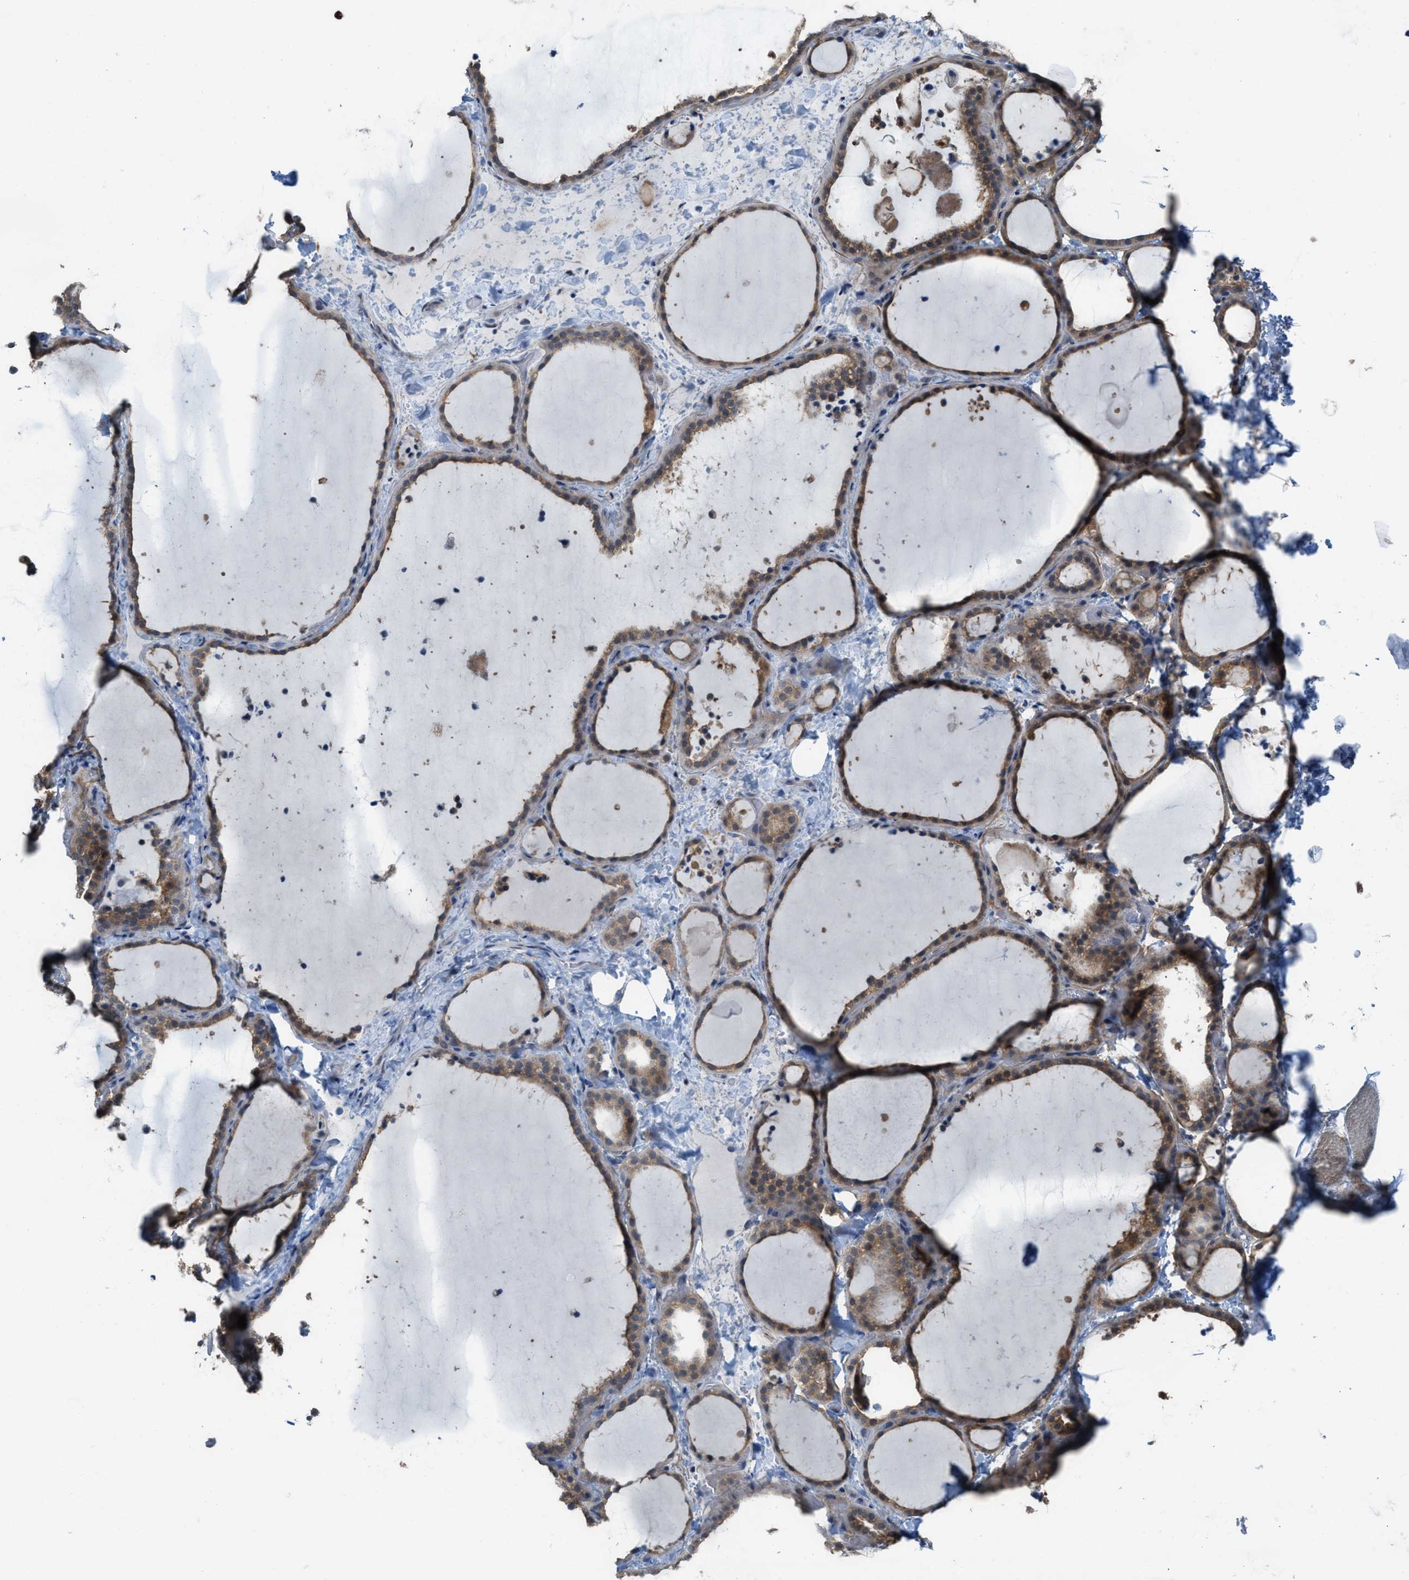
{"staining": {"intensity": "weak", "quantity": ">75%", "location": "cytoplasmic/membranous"}, "tissue": "thyroid gland", "cell_type": "Glandular cells", "image_type": "normal", "snomed": [{"axis": "morphology", "description": "Normal tissue, NOS"}, {"axis": "topography", "description": "Thyroid gland"}], "caption": "The immunohistochemical stain highlights weak cytoplasmic/membranous staining in glandular cells of unremarkable thyroid gland.", "gene": "PLAA", "patient": {"sex": "female", "age": 22}}